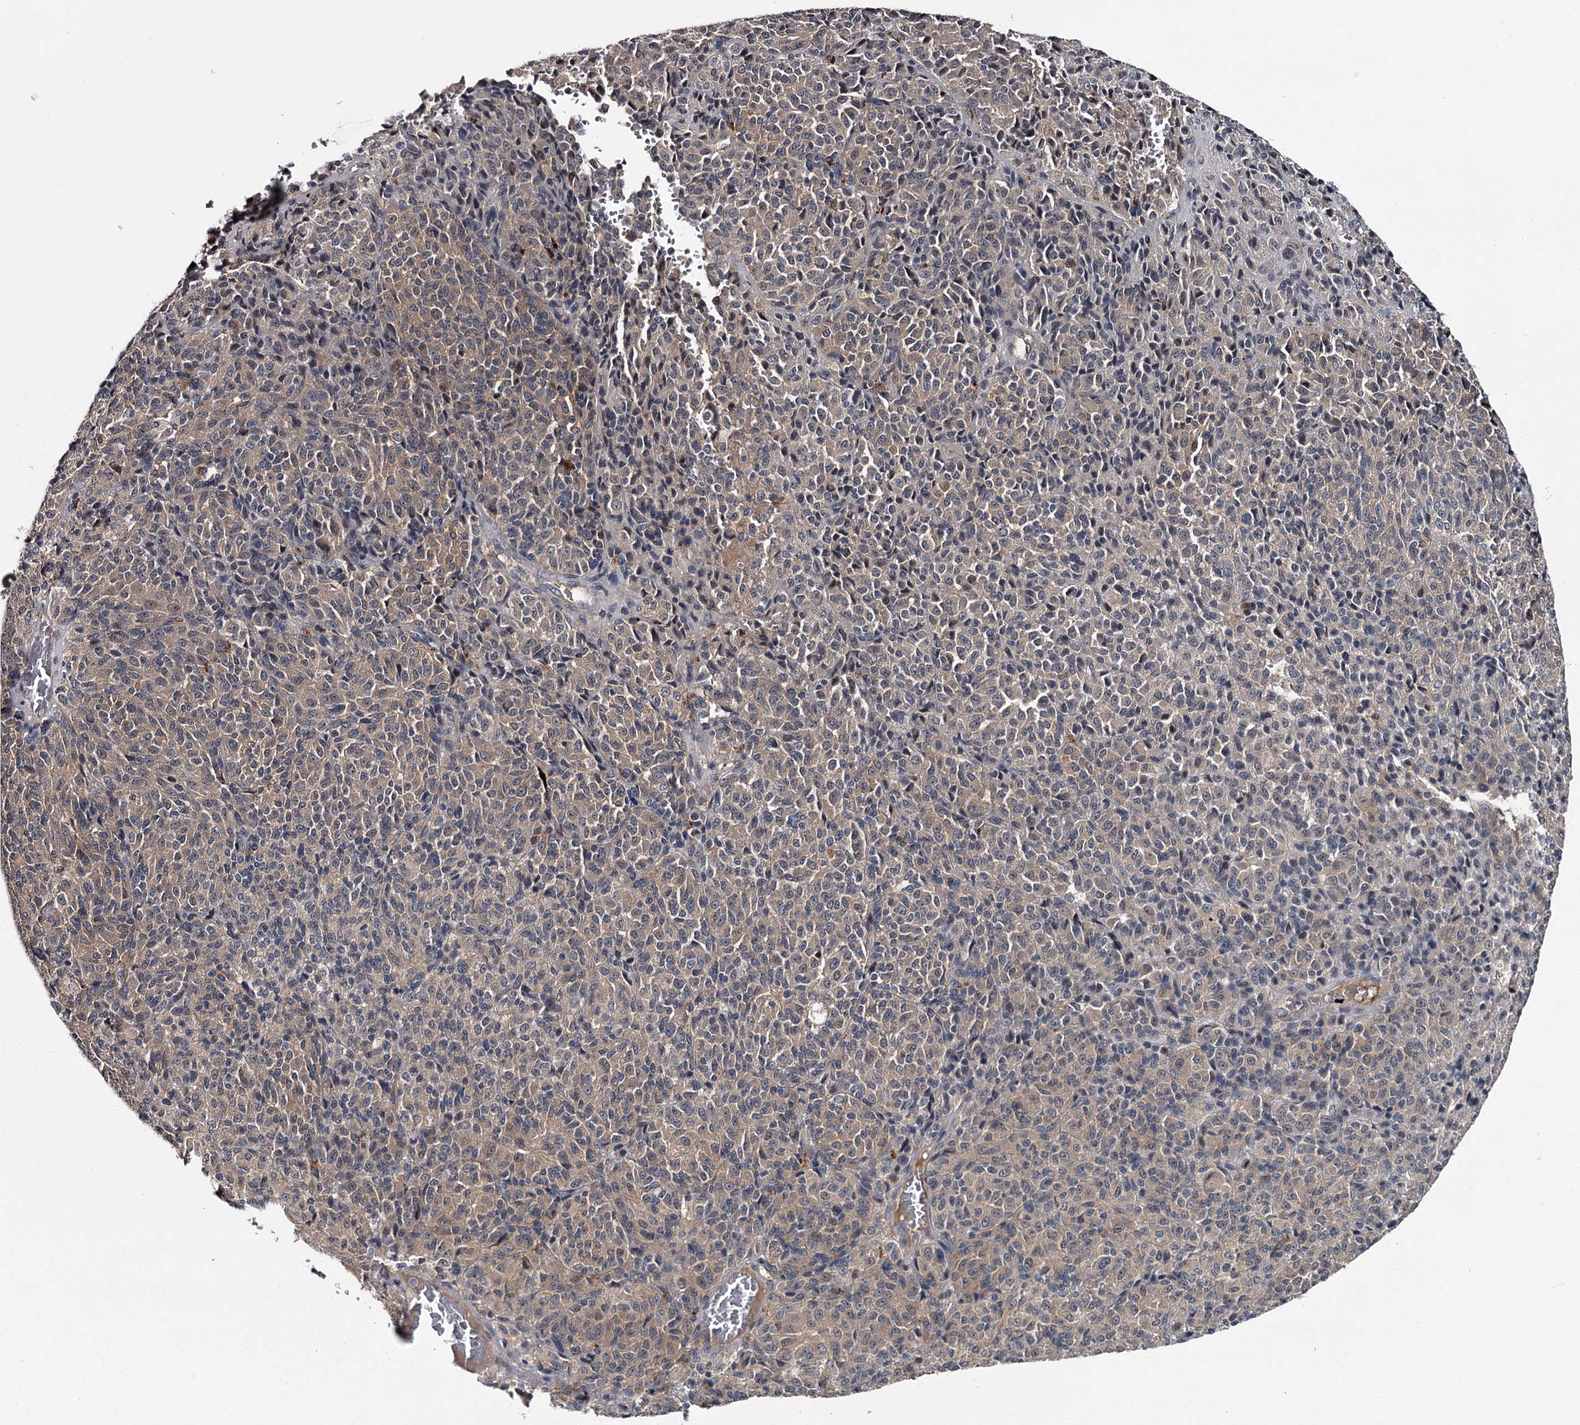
{"staining": {"intensity": "negative", "quantity": "none", "location": "none"}, "tissue": "melanoma", "cell_type": "Tumor cells", "image_type": "cancer", "snomed": [{"axis": "morphology", "description": "Malignant melanoma, Metastatic site"}, {"axis": "topography", "description": "Brain"}], "caption": "Melanoma stained for a protein using immunohistochemistry shows no positivity tumor cells.", "gene": "DAO", "patient": {"sex": "female", "age": 56}}